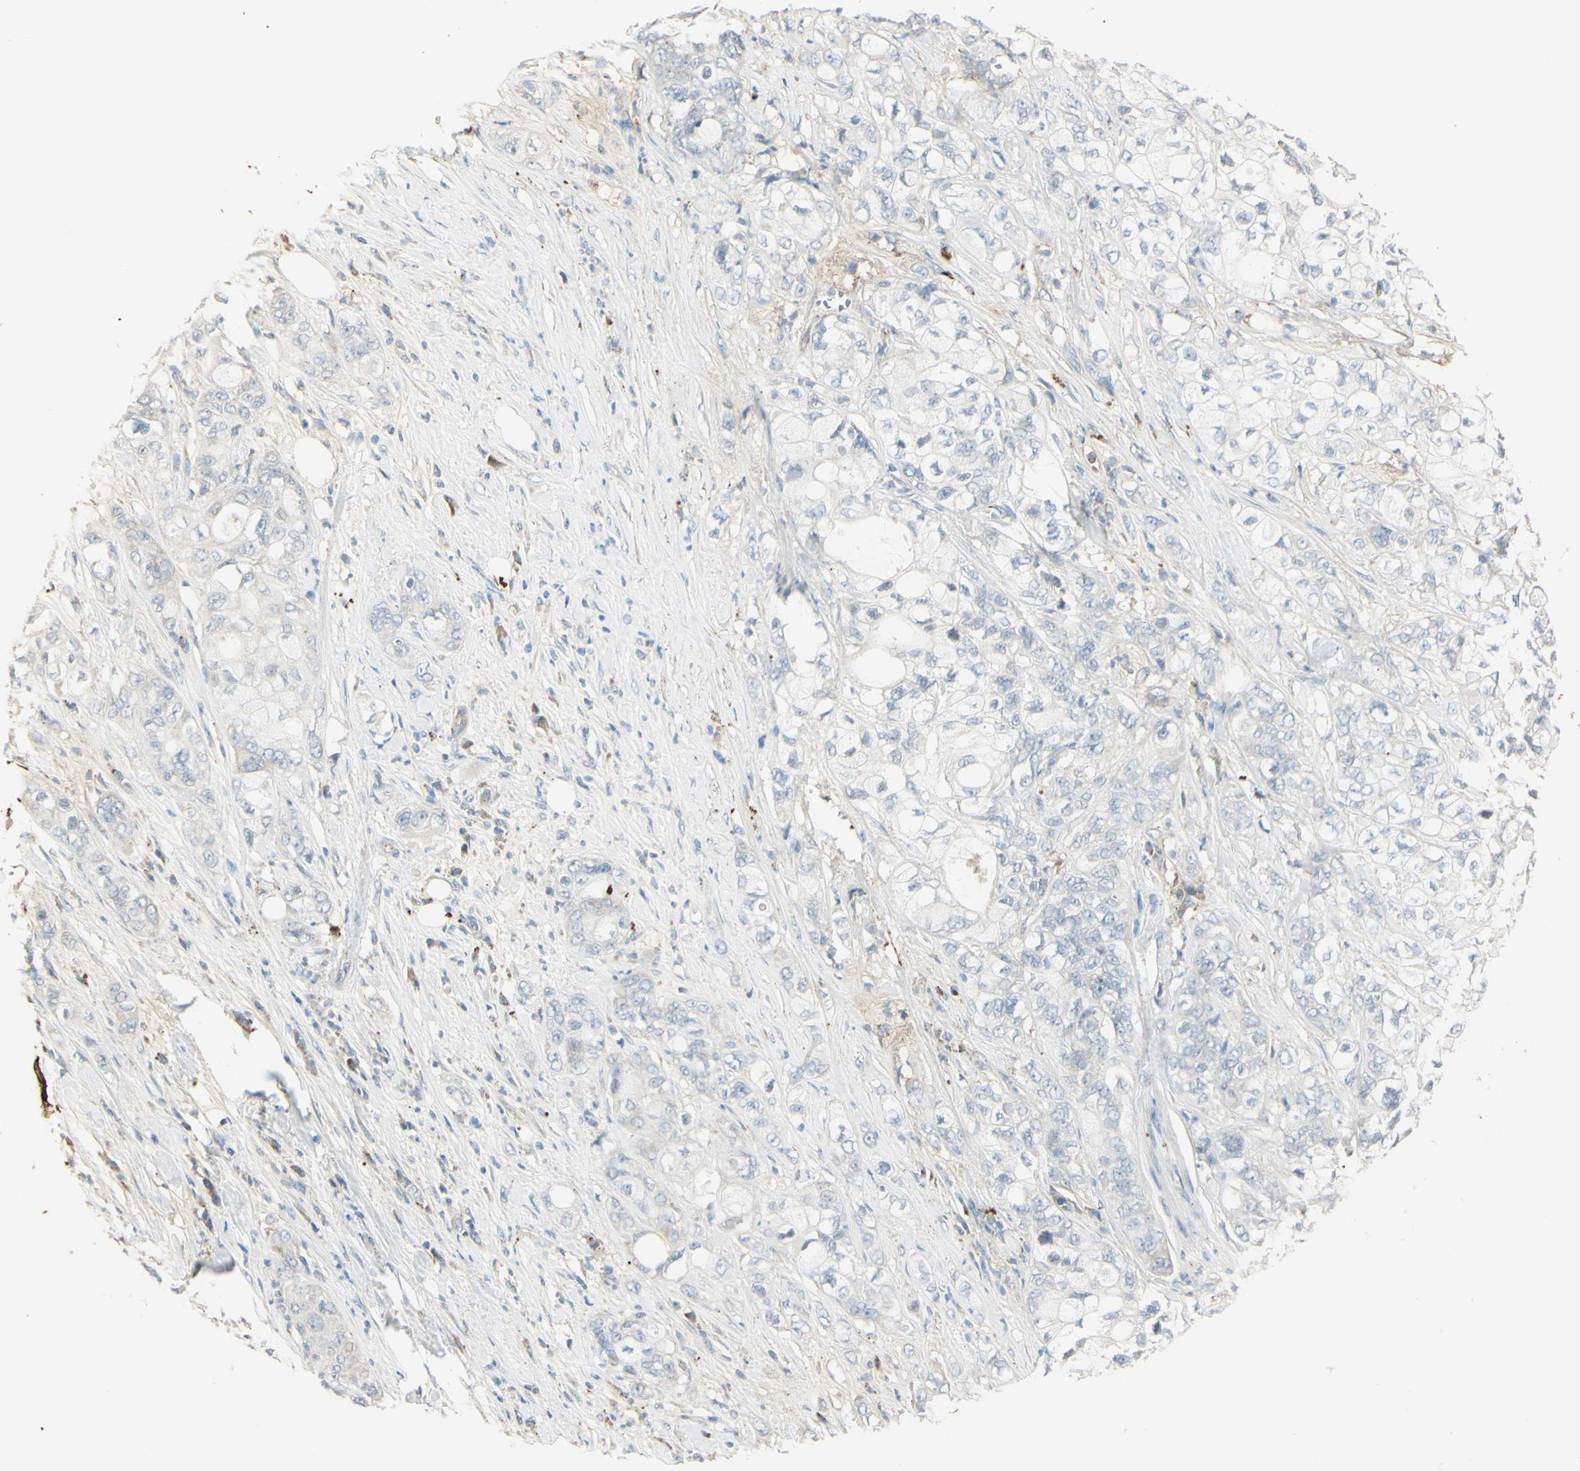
{"staining": {"intensity": "negative", "quantity": "none", "location": "none"}, "tissue": "pancreatic cancer", "cell_type": "Tumor cells", "image_type": "cancer", "snomed": [{"axis": "morphology", "description": "Adenocarcinoma, NOS"}, {"axis": "topography", "description": "Pancreas"}], "caption": "IHC of human adenocarcinoma (pancreatic) reveals no positivity in tumor cells. The staining is performed using DAB (3,3'-diaminobenzidine) brown chromogen with nuclei counter-stained in using hematoxylin.", "gene": "ANGPTL1", "patient": {"sex": "male", "age": 70}}